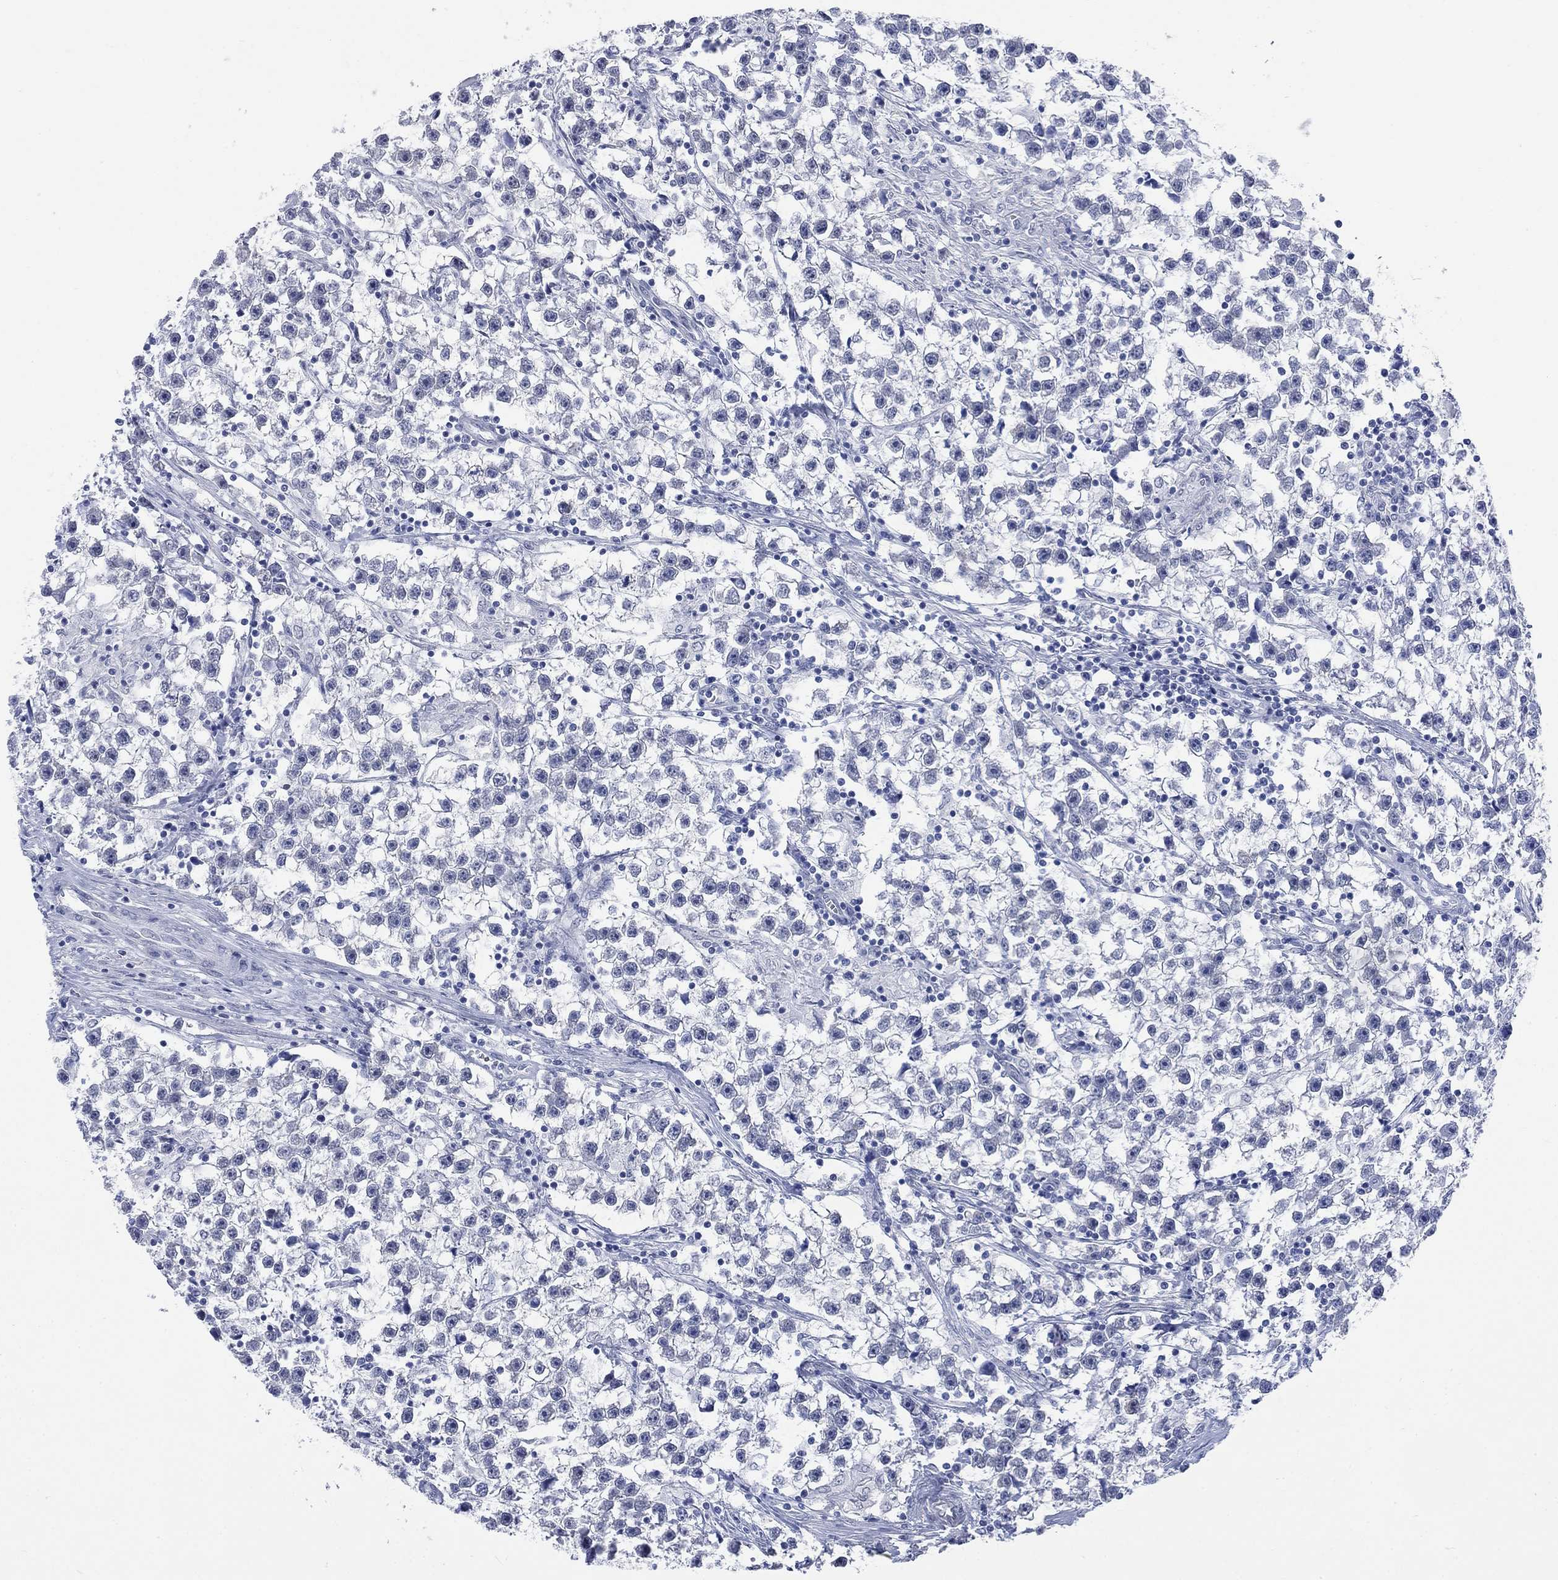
{"staining": {"intensity": "negative", "quantity": "none", "location": "none"}, "tissue": "testis cancer", "cell_type": "Tumor cells", "image_type": "cancer", "snomed": [{"axis": "morphology", "description": "Seminoma, NOS"}, {"axis": "topography", "description": "Testis"}], "caption": "Tumor cells are negative for brown protein staining in testis seminoma.", "gene": "ECEL1", "patient": {"sex": "male", "age": 59}}